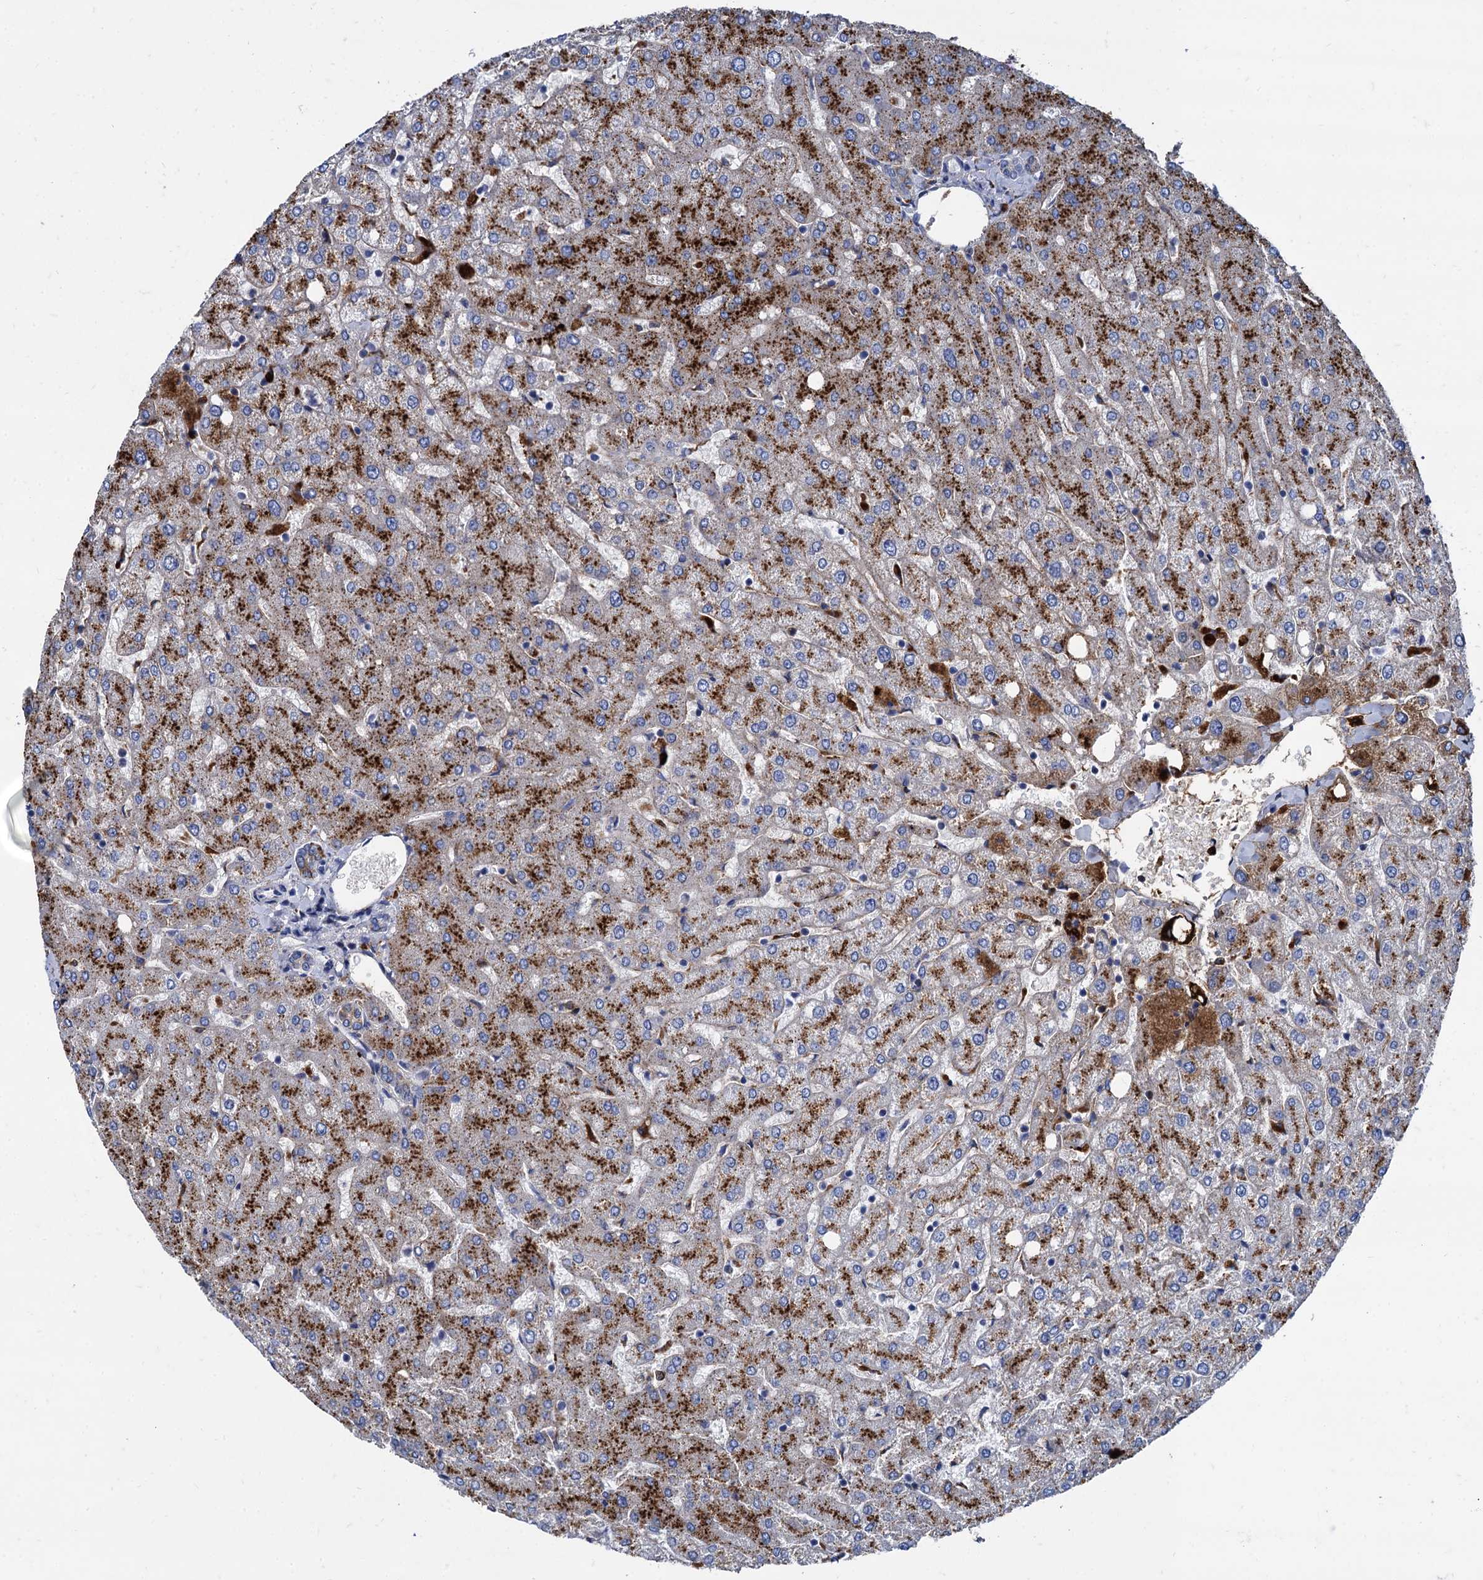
{"staining": {"intensity": "moderate", "quantity": "<25%", "location": "cytoplasmic/membranous"}, "tissue": "liver", "cell_type": "Cholangiocytes", "image_type": "normal", "snomed": [{"axis": "morphology", "description": "Normal tissue, NOS"}, {"axis": "topography", "description": "Liver"}], "caption": "Unremarkable liver shows moderate cytoplasmic/membranous staining in approximately <25% of cholangiocytes.", "gene": "APOD", "patient": {"sex": "female", "age": 54}}